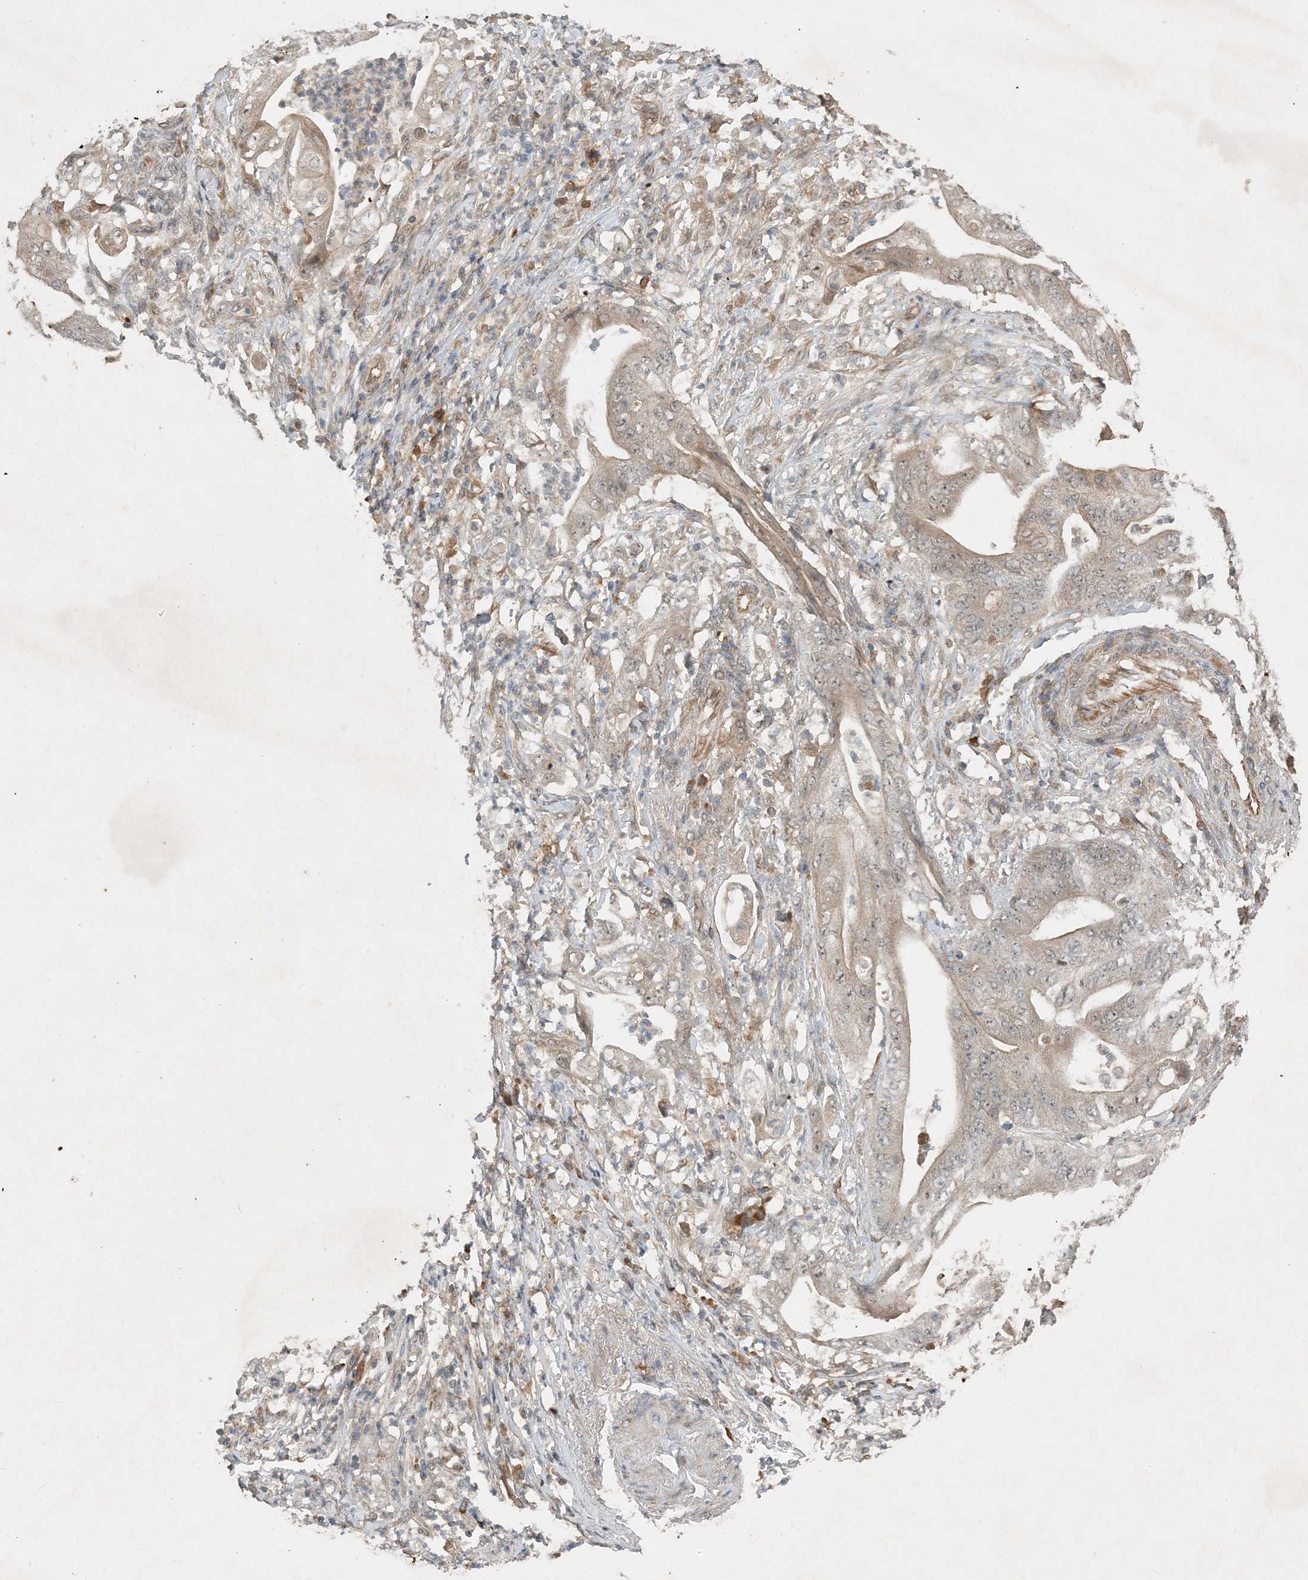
{"staining": {"intensity": "weak", "quantity": "<25%", "location": "cytoplasmic/membranous"}, "tissue": "stomach cancer", "cell_type": "Tumor cells", "image_type": "cancer", "snomed": [{"axis": "morphology", "description": "Adenocarcinoma, NOS"}, {"axis": "topography", "description": "Stomach"}], "caption": "IHC histopathology image of neoplastic tissue: stomach cancer (adenocarcinoma) stained with DAB (3,3'-diaminobenzidine) reveals no significant protein expression in tumor cells.", "gene": "ZCCHC4", "patient": {"sex": "female", "age": 73}}